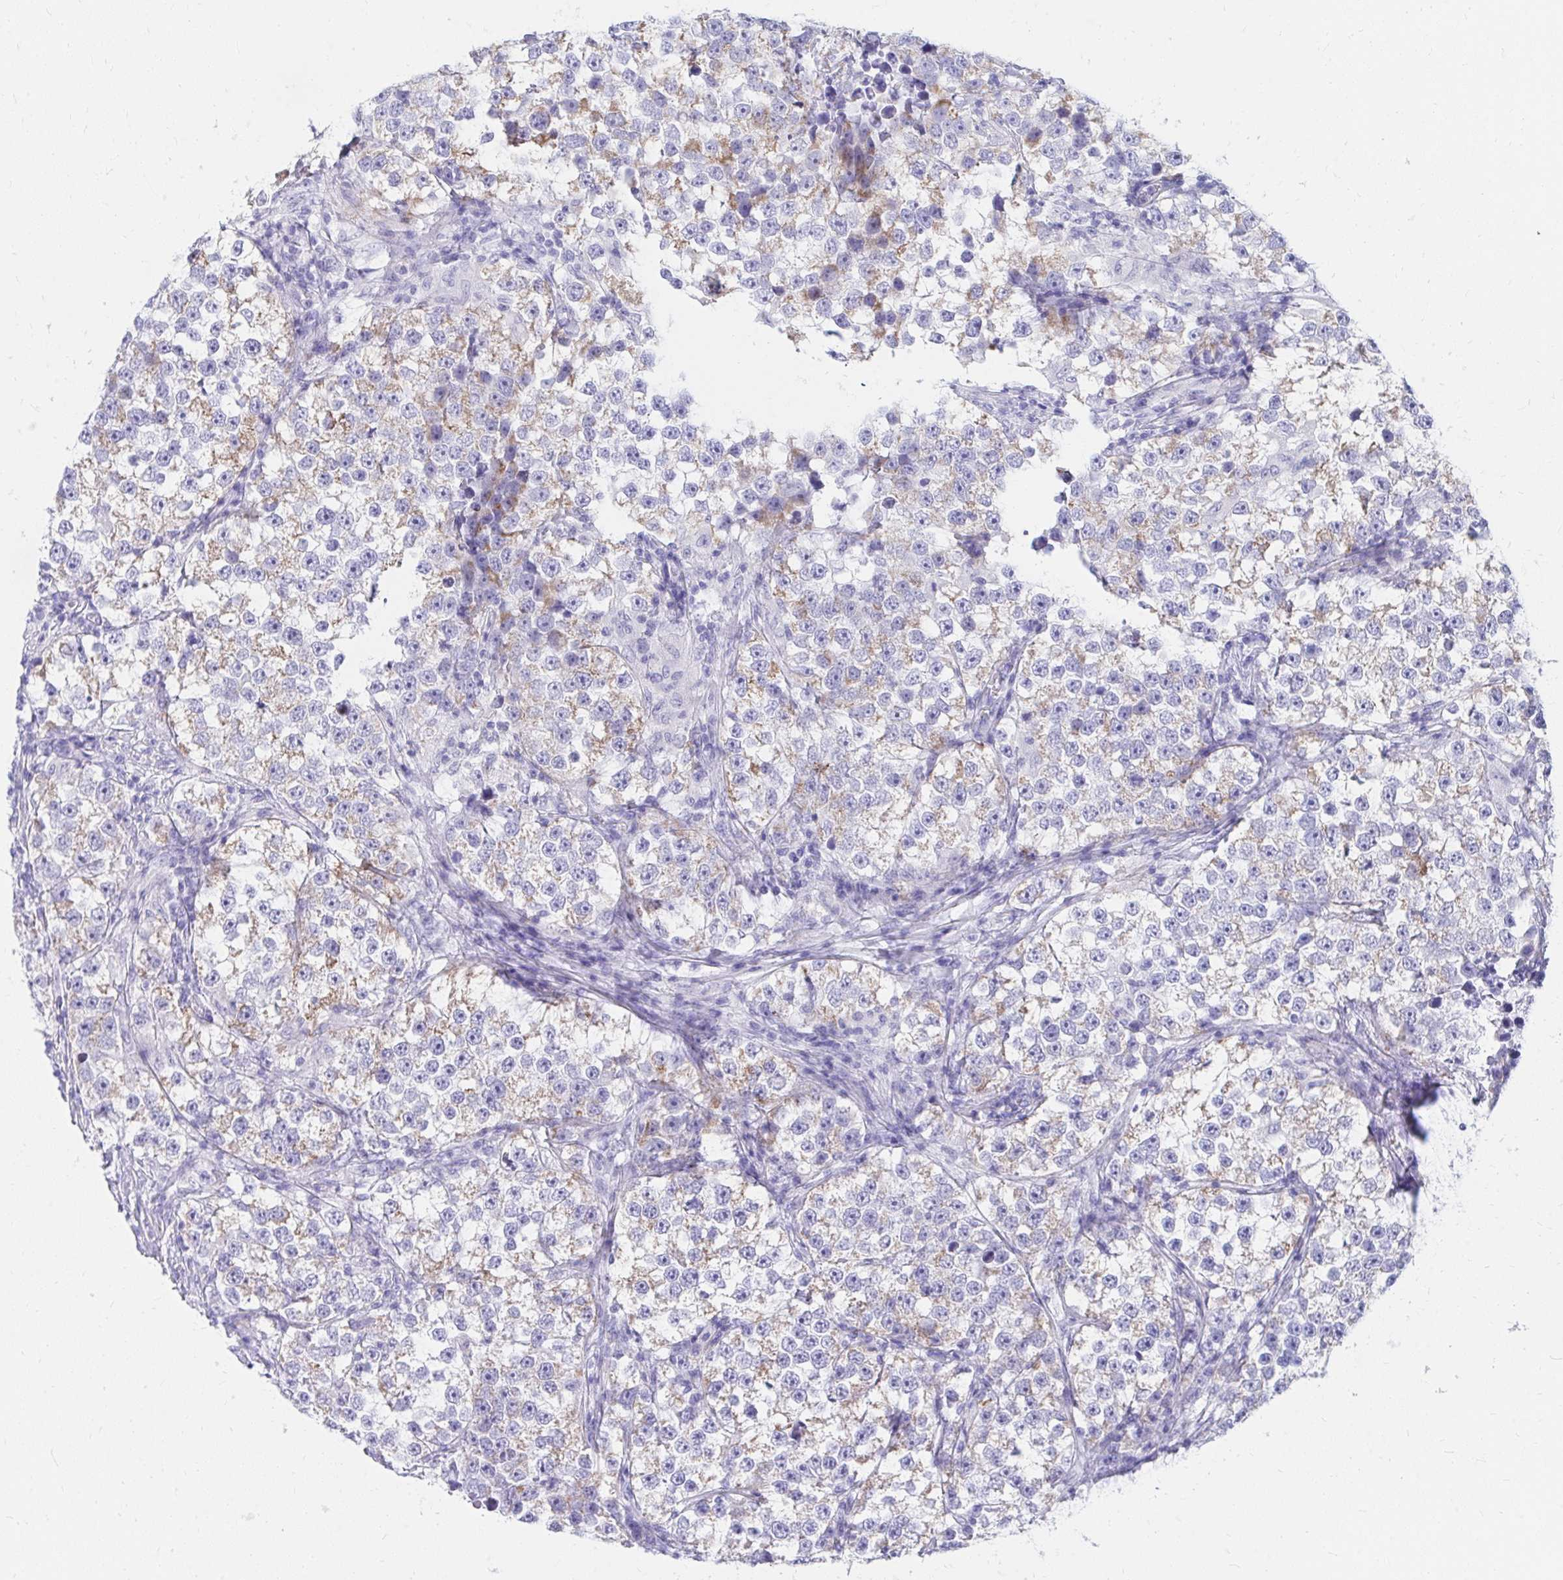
{"staining": {"intensity": "weak", "quantity": "25%-75%", "location": "cytoplasmic/membranous"}, "tissue": "testis cancer", "cell_type": "Tumor cells", "image_type": "cancer", "snomed": [{"axis": "morphology", "description": "Seminoma, NOS"}, {"axis": "topography", "description": "Testis"}], "caption": "A high-resolution micrograph shows immunohistochemistry (IHC) staining of testis cancer (seminoma), which demonstrates weak cytoplasmic/membranous expression in approximately 25%-75% of tumor cells. (DAB (3,3'-diaminobenzidine) = brown stain, brightfield microscopy at high magnification).", "gene": "SHISA8", "patient": {"sex": "male", "age": 46}}